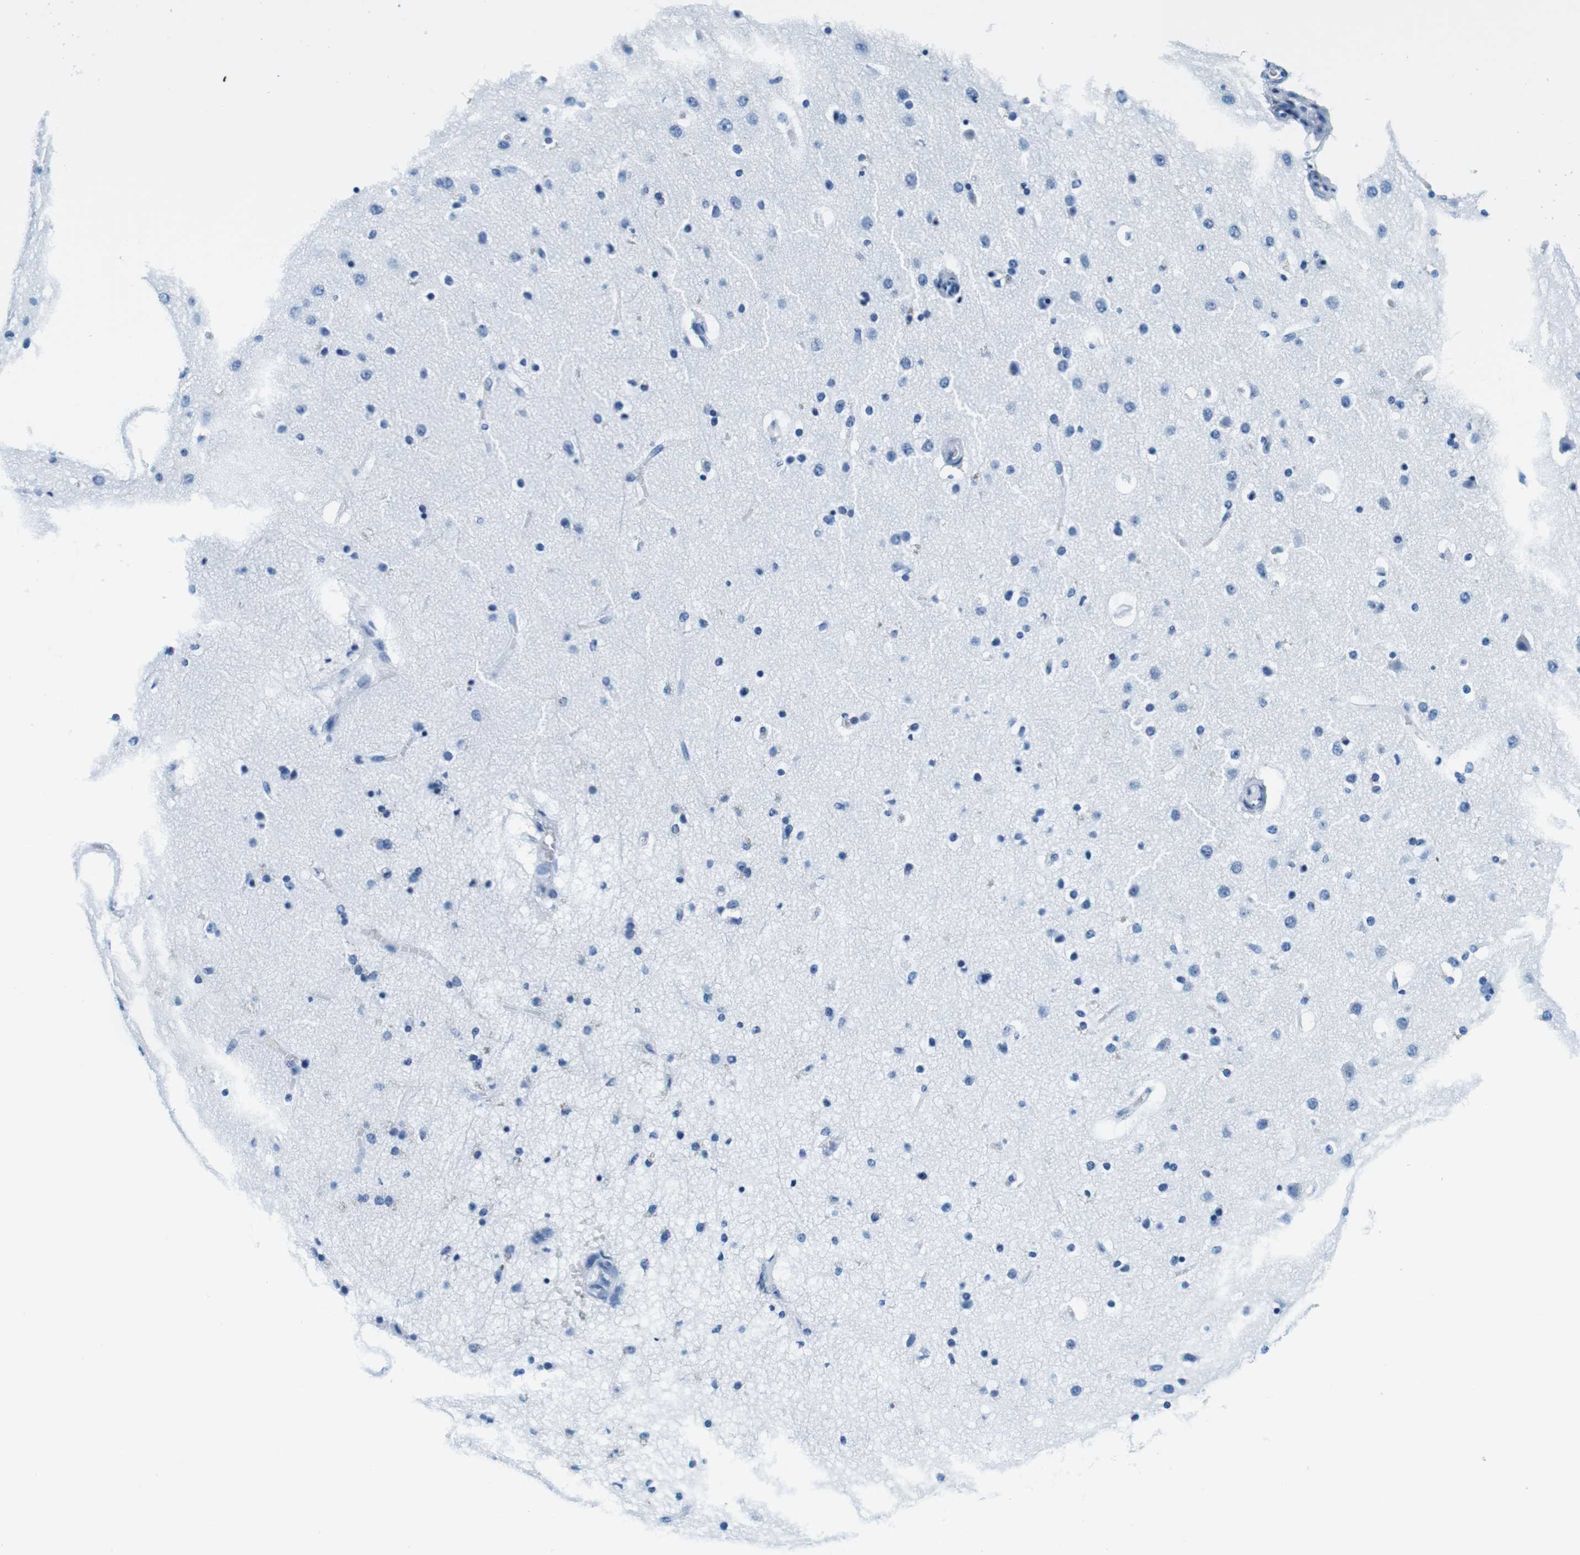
{"staining": {"intensity": "negative", "quantity": "none", "location": "none"}, "tissue": "cerebral cortex", "cell_type": "Endothelial cells", "image_type": "normal", "snomed": [{"axis": "morphology", "description": "Normal tissue, NOS"}, {"axis": "topography", "description": "Cerebral cortex"}], "caption": "Cerebral cortex stained for a protein using immunohistochemistry (IHC) reveals no staining endothelial cells.", "gene": "ELANE", "patient": {"sex": "female", "age": 54}}